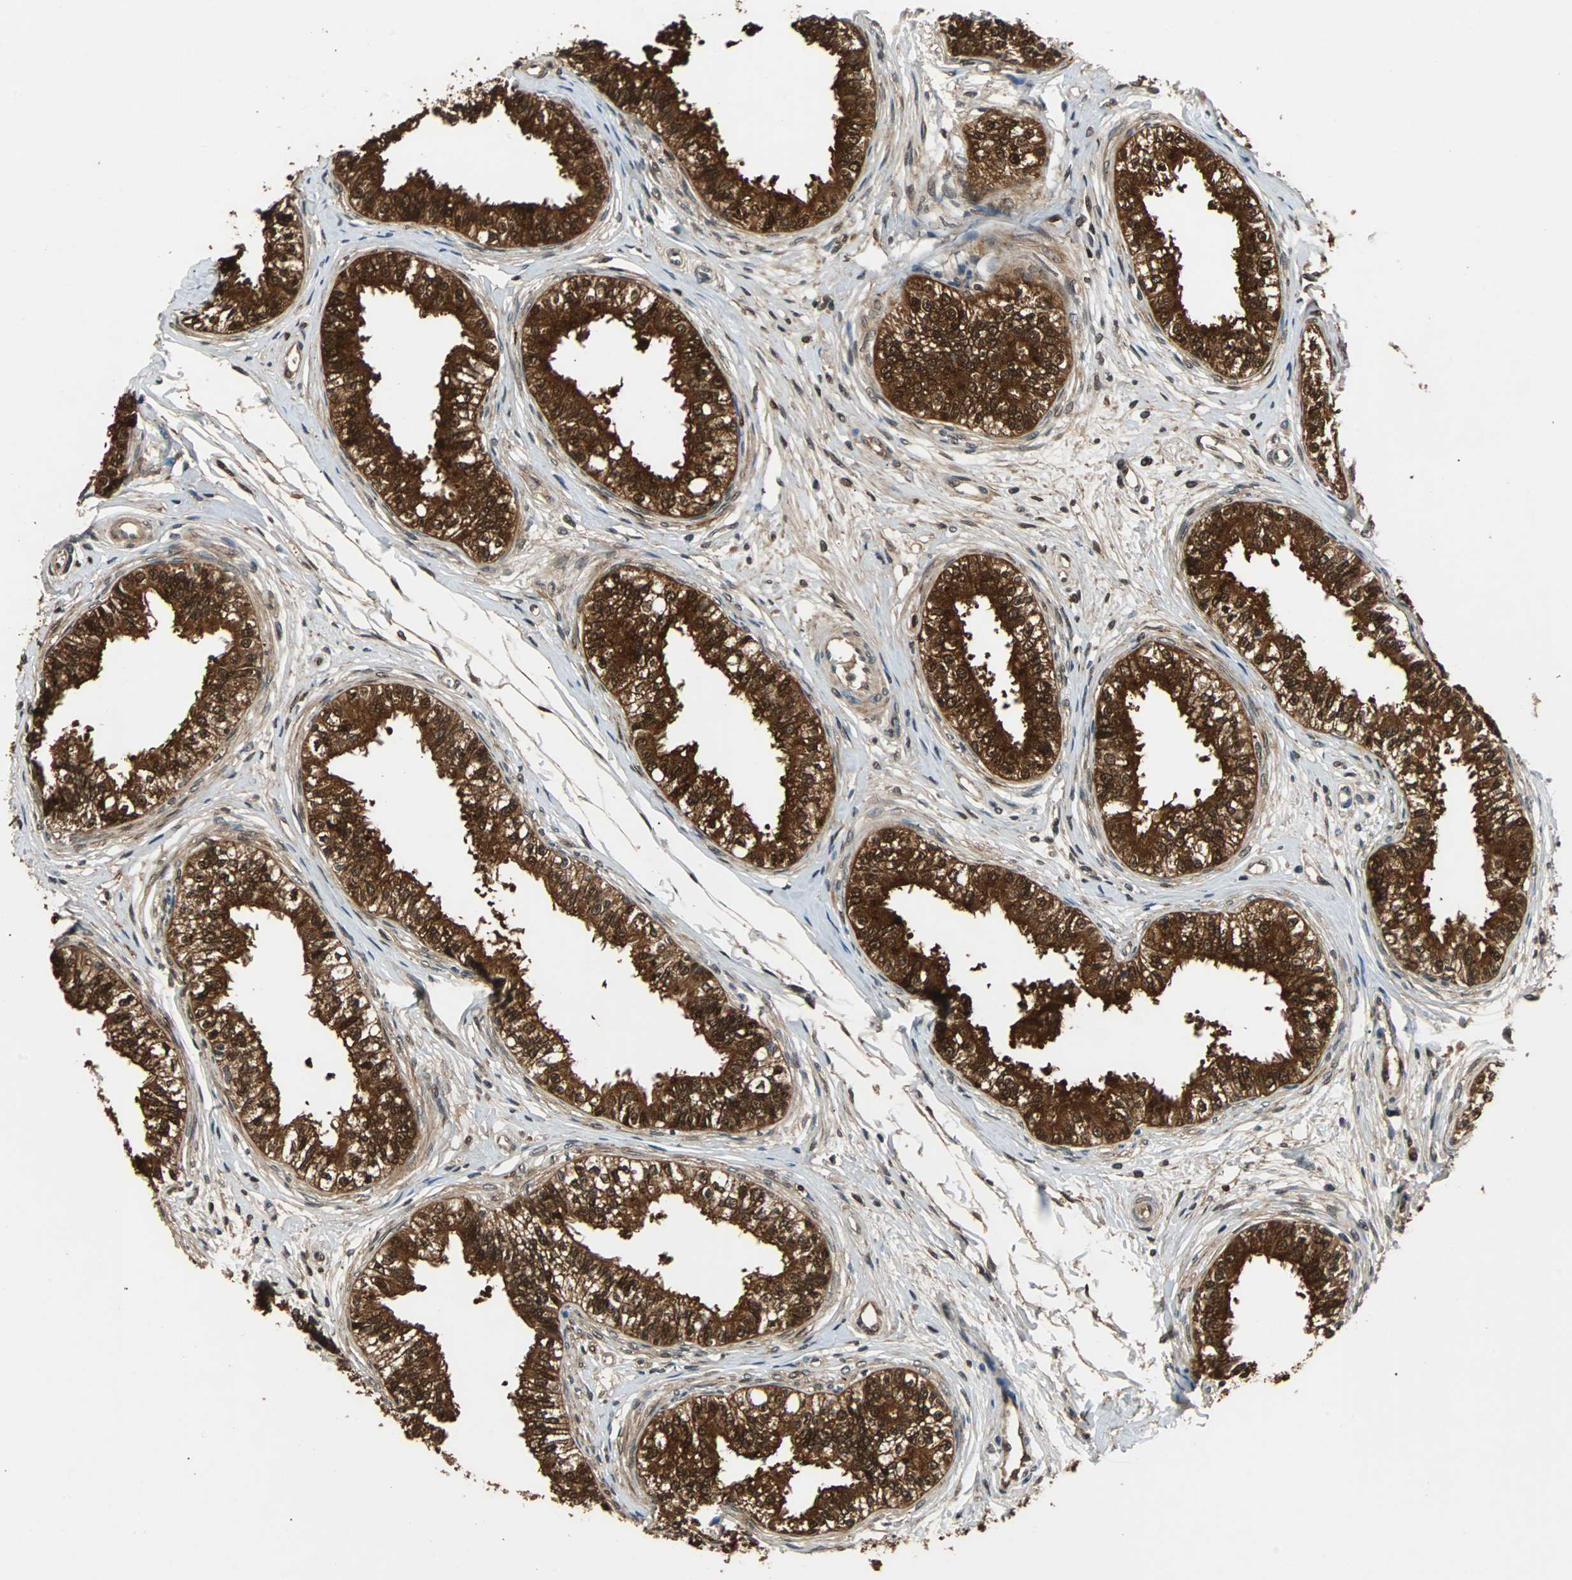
{"staining": {"intensity": "strong", "quantity": ">75%", "location": "cytoplasmic/membranous,nuclear"}, "tissue": "epididymis", "cell_type": "Glandular cells", "image_type": "normal", "snomed": [{"axis": "morphology", "description": "Normal tissue, NOS"}, {"axis": "morphology", "description": "Adenocarcinoma, metastatic, NOS"}, {"axis": "topography", "description": "Testis"}, {"axis": "topography", "description": "Epididymis"}], "caption": "Glandular cells exhibit strong cytoplasmic/membranous,nuclear expression in approximately >75% of cells in normal epididymis.", "gene": "PRDX6", "patient": {"sex": "male", "age": 26}}